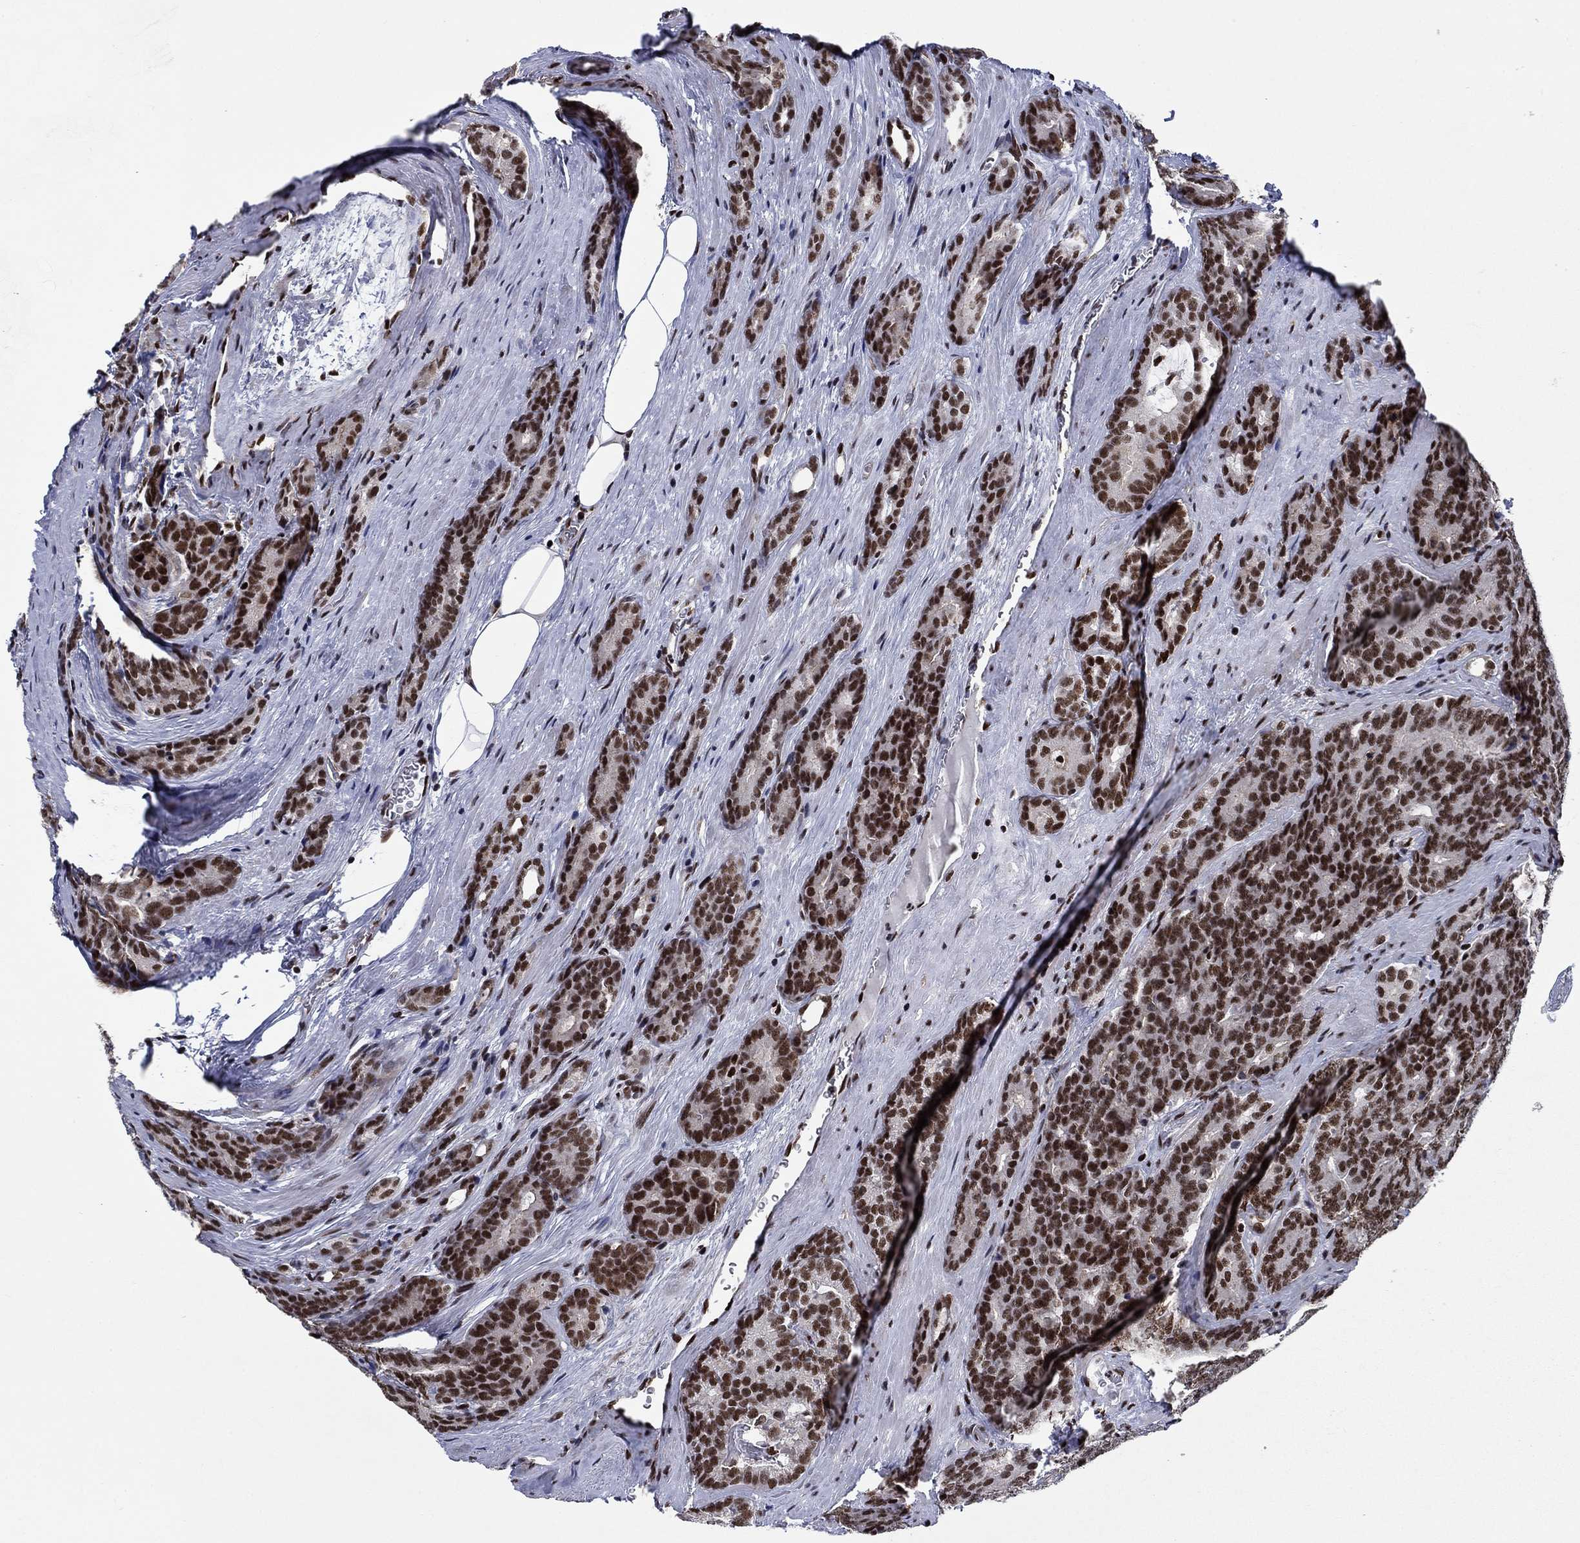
{"staining": {"intensity": "strong", "quantity": ">75%", "location": "nuclear"}, "tissue": "prostate cancer", "cell_type": "Tumor cells", "image_type": "cancer", "snomed": [{"axis": "morphology", "description": "Adenocarcinoma, NOS"}, {"axis": "topography", "description": "Prostate"}], "caption": "Prostate adenocarcinoma stained with a protein marker displays strong staining in tumor cells.", "gene": "RPRD1B", "patient": {"sex": "male", "age": 71}}